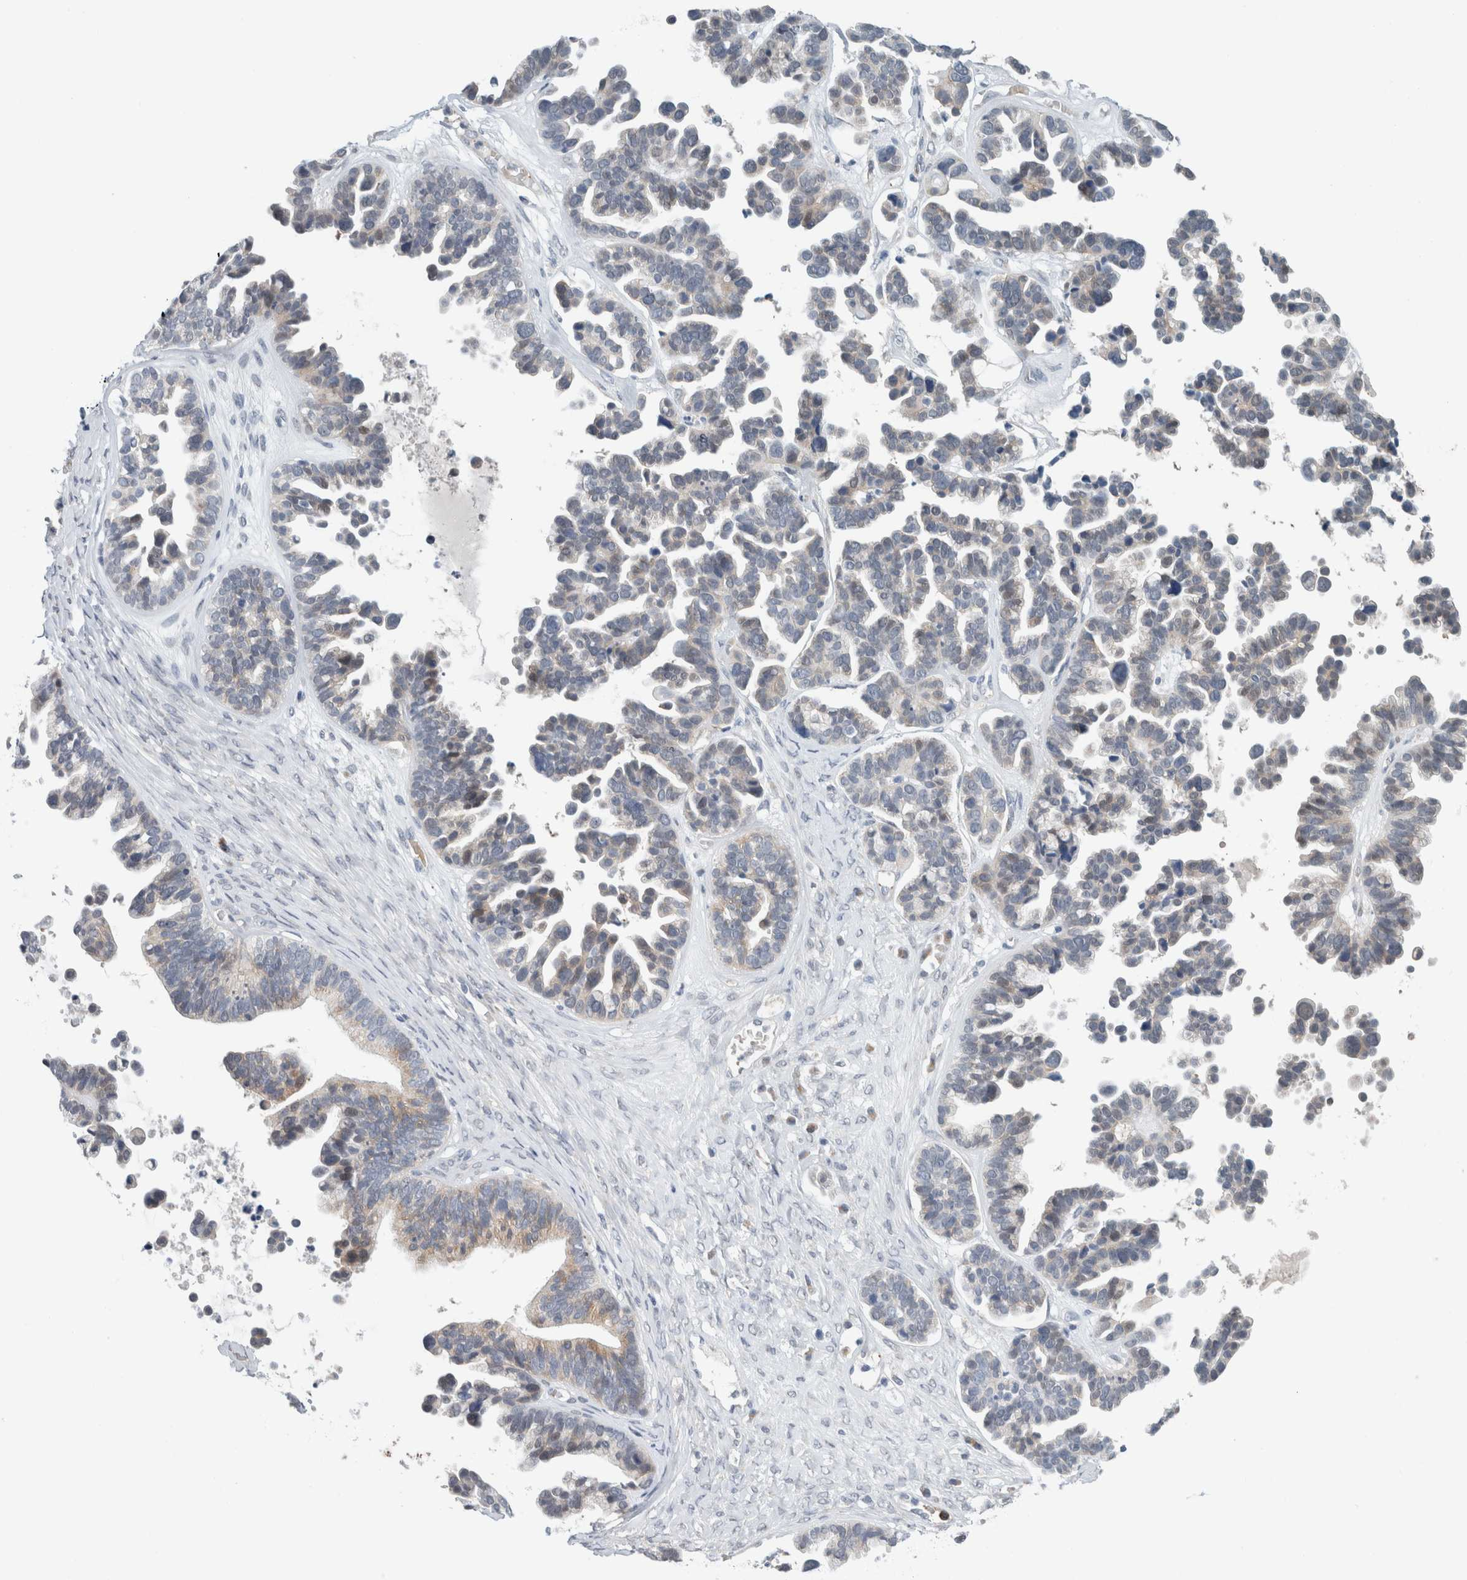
{"staining": {"intensity": "weak", "quantity": "<25%", "location": "cytoplasmic/membranous"}, "tissue": "ovarian cancer", "cell_type": "Tumor cells", "image_type": "cancer", "snomed": [{"axis": "morphology", "description": "Cystadenocarcinoma, serous, NOS"}, {"axis": "topography", "description": "Ovary"}], "caption": "Immunohistochemistry micrograph of ovarian serous cystadenocarcinoma stained for a protein (brown), which shows no staining in tumor cells.", "gene": "CRAT", "patient": {"sex": "female", "age": 56}}